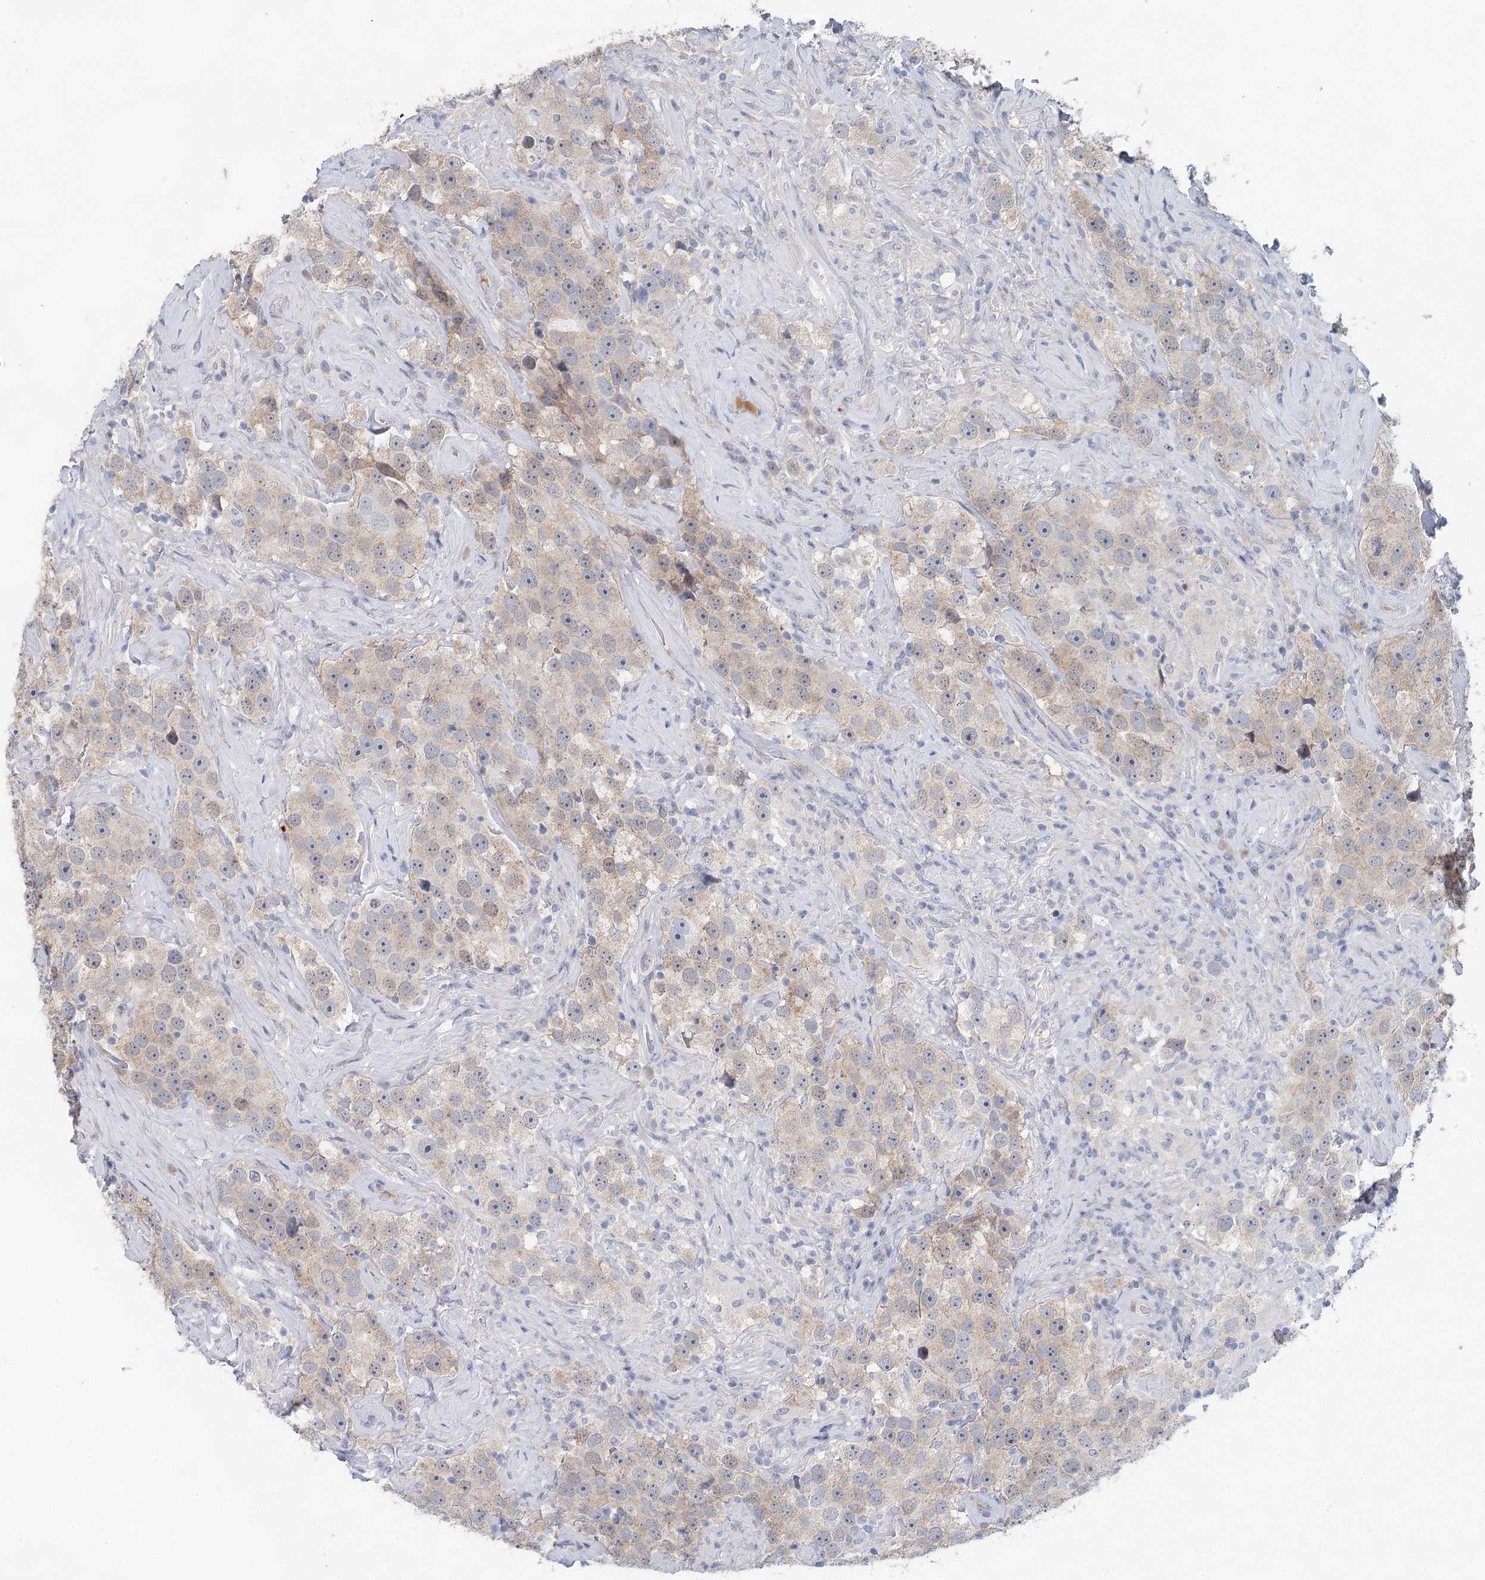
{"staining": {"intensity": "weak", "quantity": "<25%", "location": "cytoplasmic/membranous,nuclear"}, "tissue": "testis cancer", "cell_type": "Tumor cells", "image_type": "cancer", "snomed": [{"axis": "morphology", "description": "Seminoma, NOS"}, {"axis": "topography", "description": "Testis"}], "caption": "IHC of human testis cancer (seminoma) displays no expression in tumor cells. (DAB immunohistochemistry visualized using brightfield microscopy, high magnification).", "gene": "SLC19A3", "patient": {"sex": "male", "age": 49}}